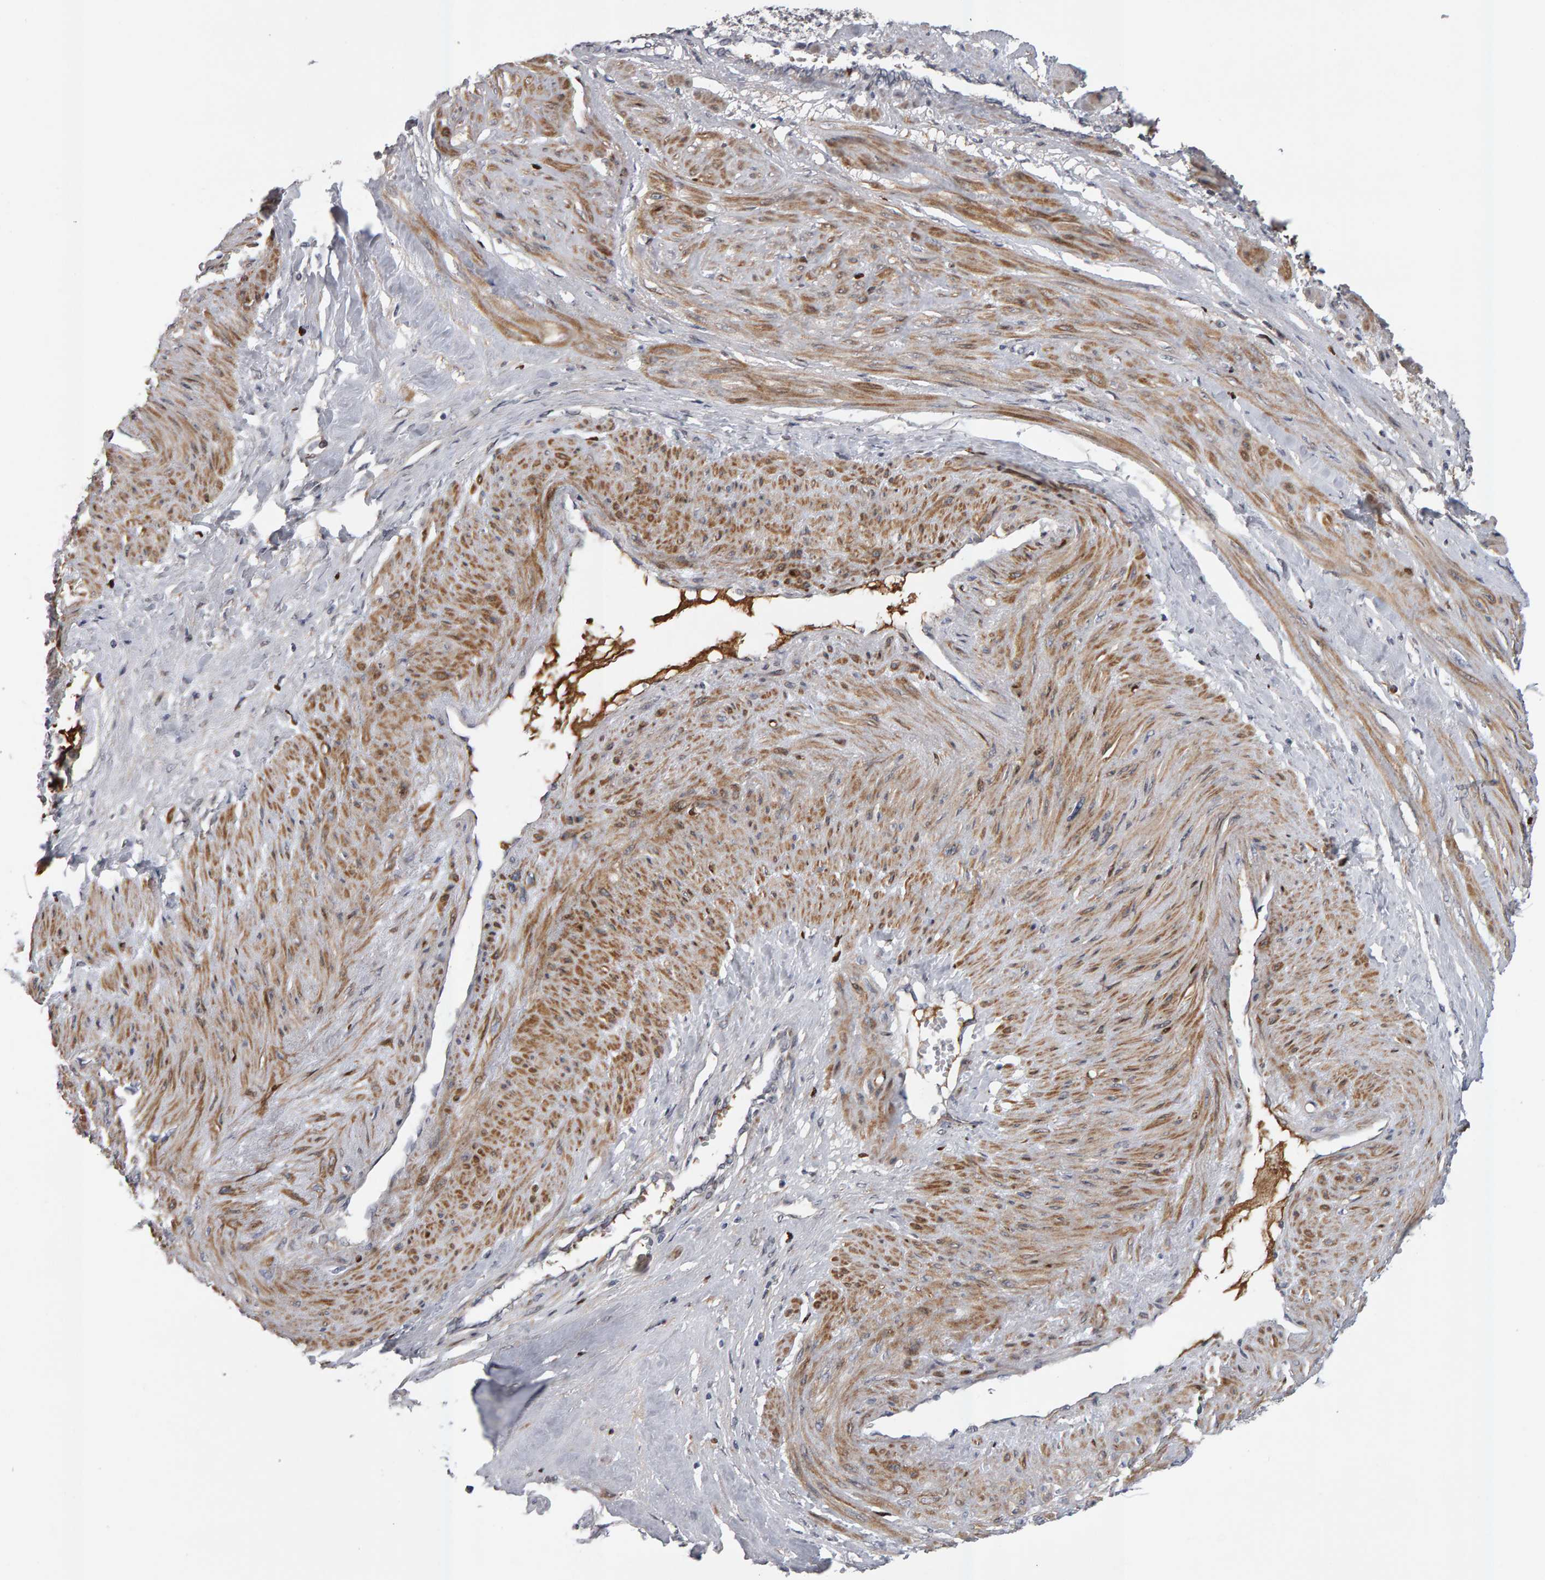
{"staining": {"intensity": "moderate", "quantity": ">75%", "location": "cytoplasmic/membranous"}, "tissue": "smooth muscle", "cell_type": "Smooth muscle cells", "image_type": "normal", "snomed": [{"axis": "morphology", "description": "Normal tissue, NOS"}, {"axis": "topography", "description": "Endometrium"}], "caption": "High-power microscopy captured an immunohistochemistry (IHC) histopathology image of benign smooth muscle, revealing moderate cytoplasmic/membranous staining in about >75% of smooth muscle cells.", "gene": "IPO8", "patient": {"sex": "female", "age": 33}}